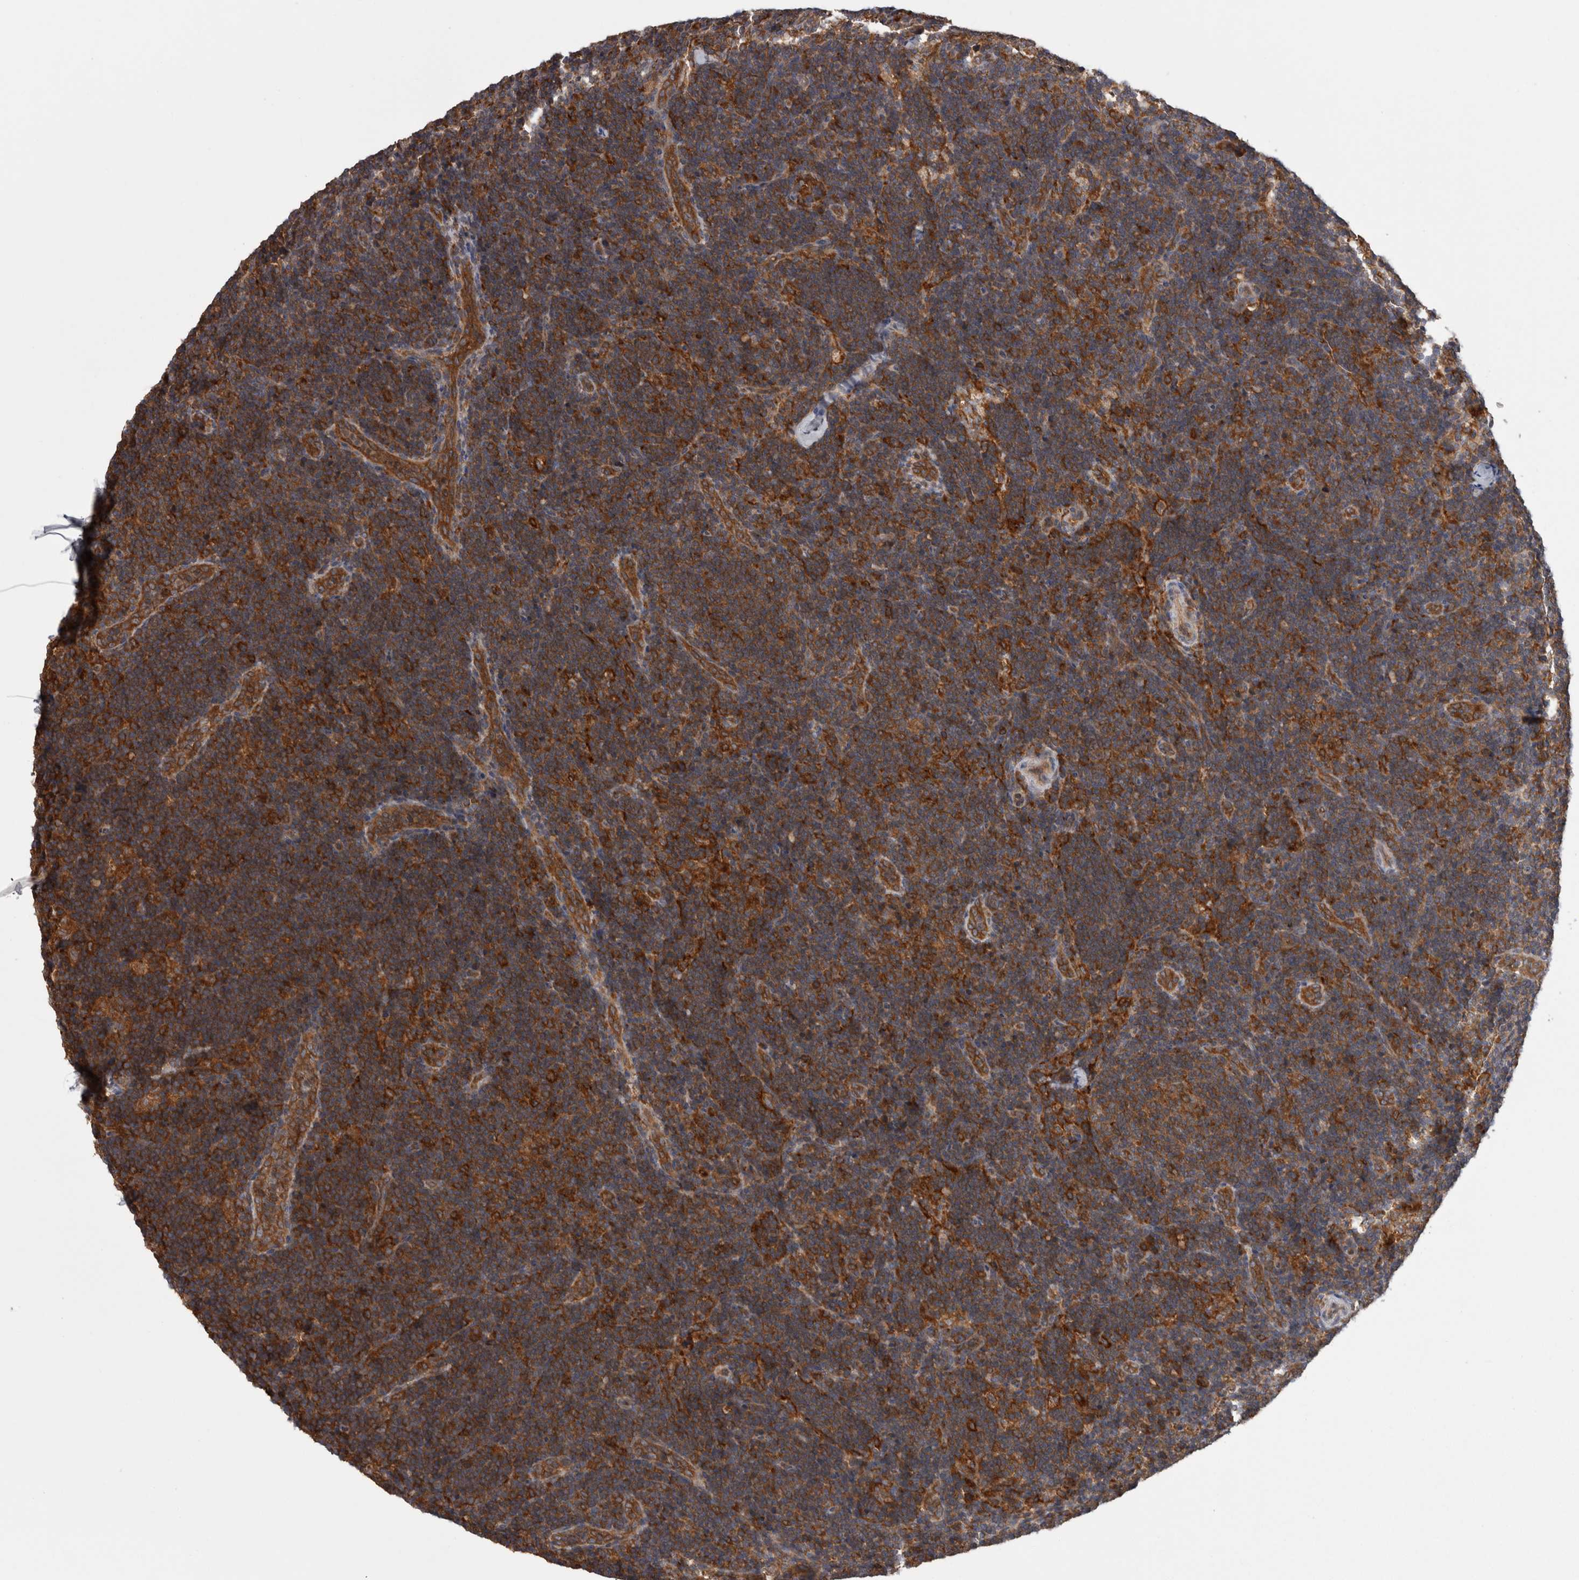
{"staining": {"intensity": "strong", "quantity": ">75%", "location": "cytoplasmic/membranous"}, "tissue": "lymph node", "cell_type": "Germinal center cells", "image_type": "normal", "snomed": [{"axis": "morphology", "description": "Normal tissue, NOS"}, {"axis": "topography", "description": "Lymph node"}], "caption": "Germinal center cells demonstrate high levels of strong cytoplasmic/membranous staining in approximately >75% of cells in normal lymph node. (brown staining indicates protein expression, while blue staining denotes nuclei).", "gene": "SMCR8", "patient": {"sex": "female", "age": 22}}